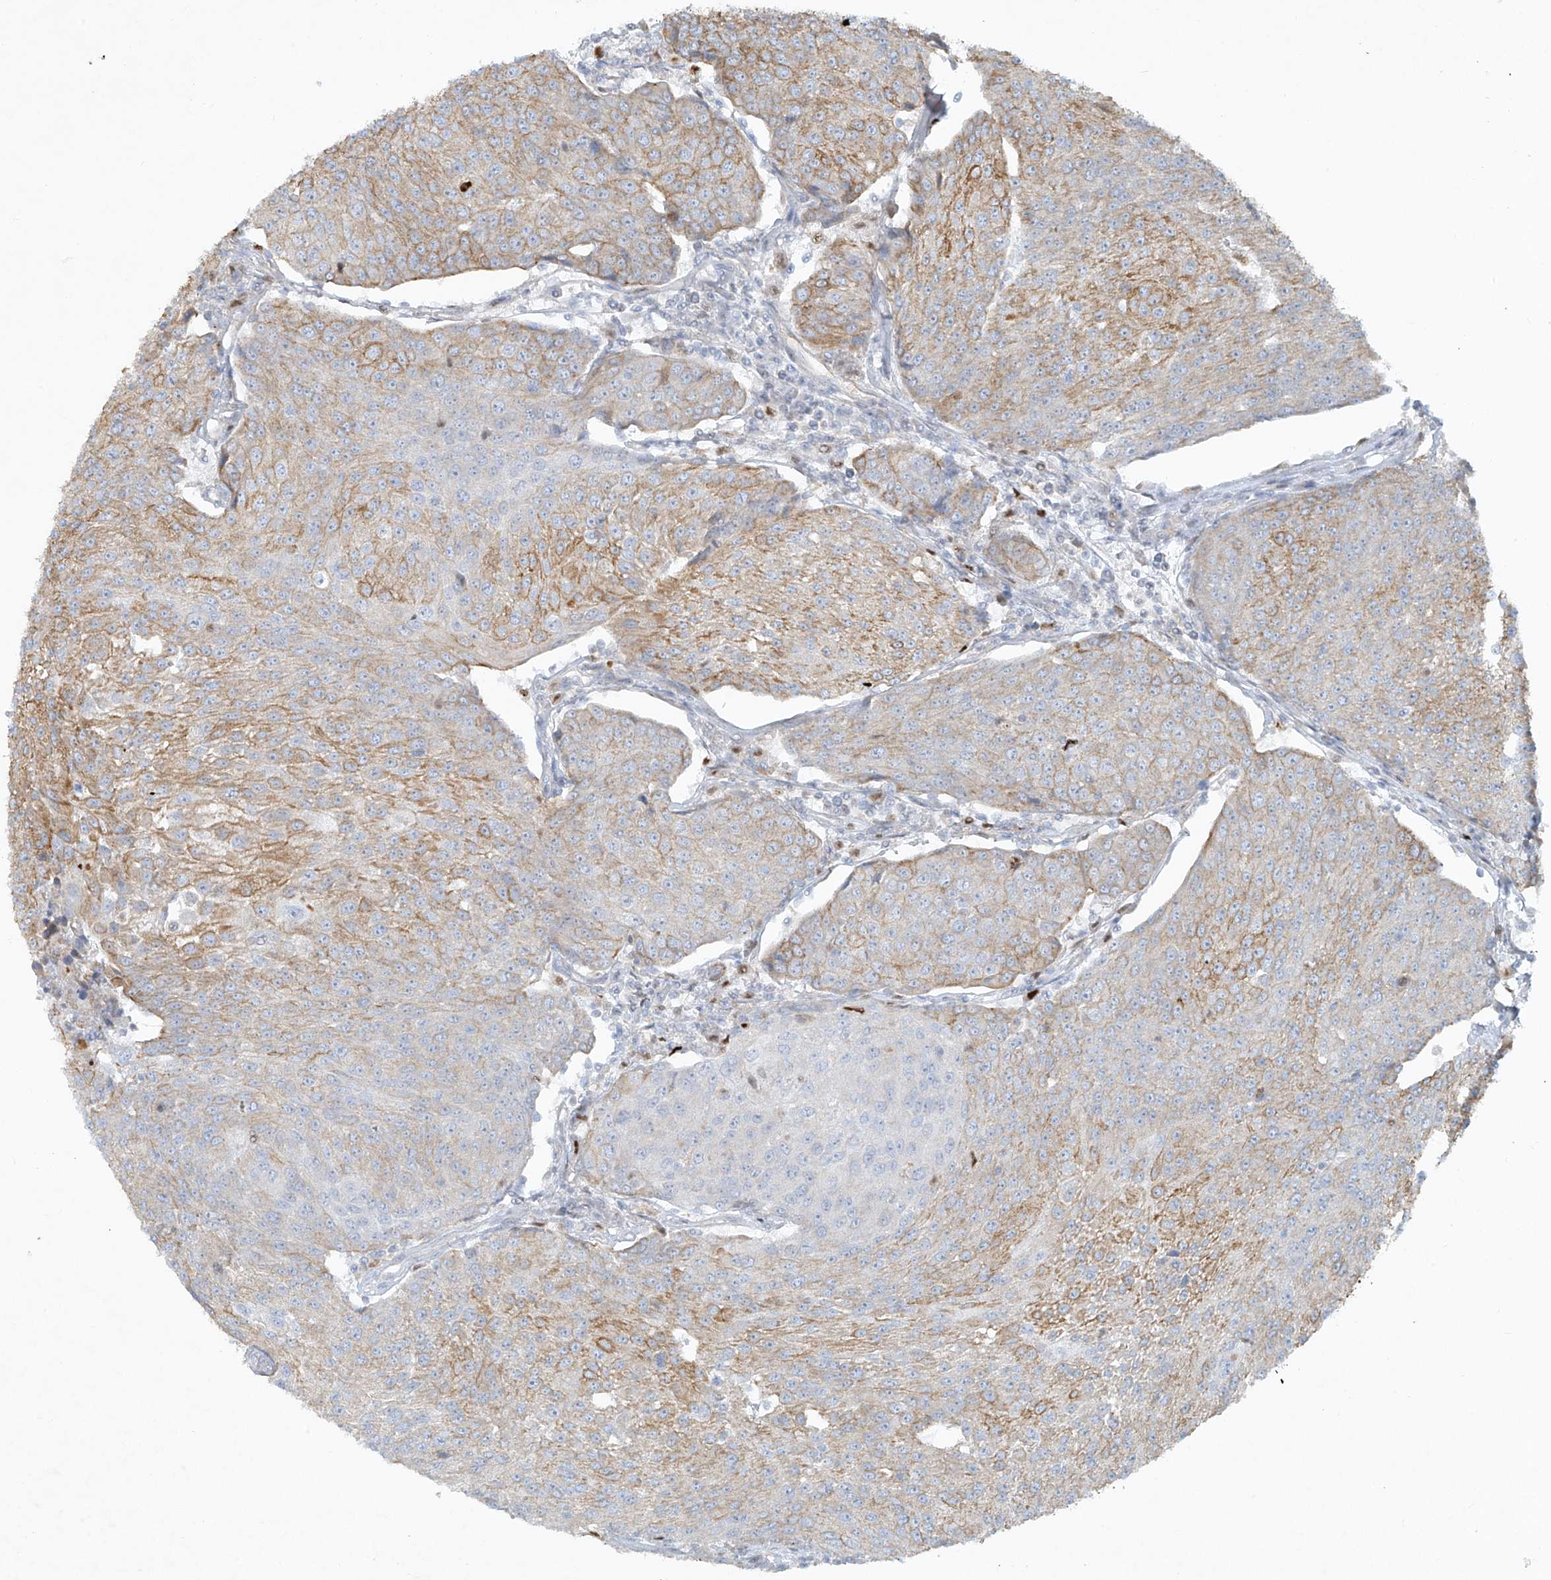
{"staining": {"intensity": "moderate", "quantity": "25%-75%", "location": "cytoplasmic/membranous"}, "tissue": "urothelial cancer", "cell_type": "Tumor cells", "image_type": "cancer", "snomed": [{"axis": "morphology", "description": "Urothelial carcinoma, High grade"}, {"axis": "topography", "description": "Urinary bladder"}], "caption": "The immunohistochemical stain highlights moderate cytoplasmic/membranous positivity in tumor cells of urothelial cancer tissue. (Stains: DAB (3,3'-diaminobenzidine) in brown, nuclei in blue, Microscopy: brightfield microscopy at high magnification).", "gene": "TUBE1", "patient": {"sex": "female", "age": 85}}